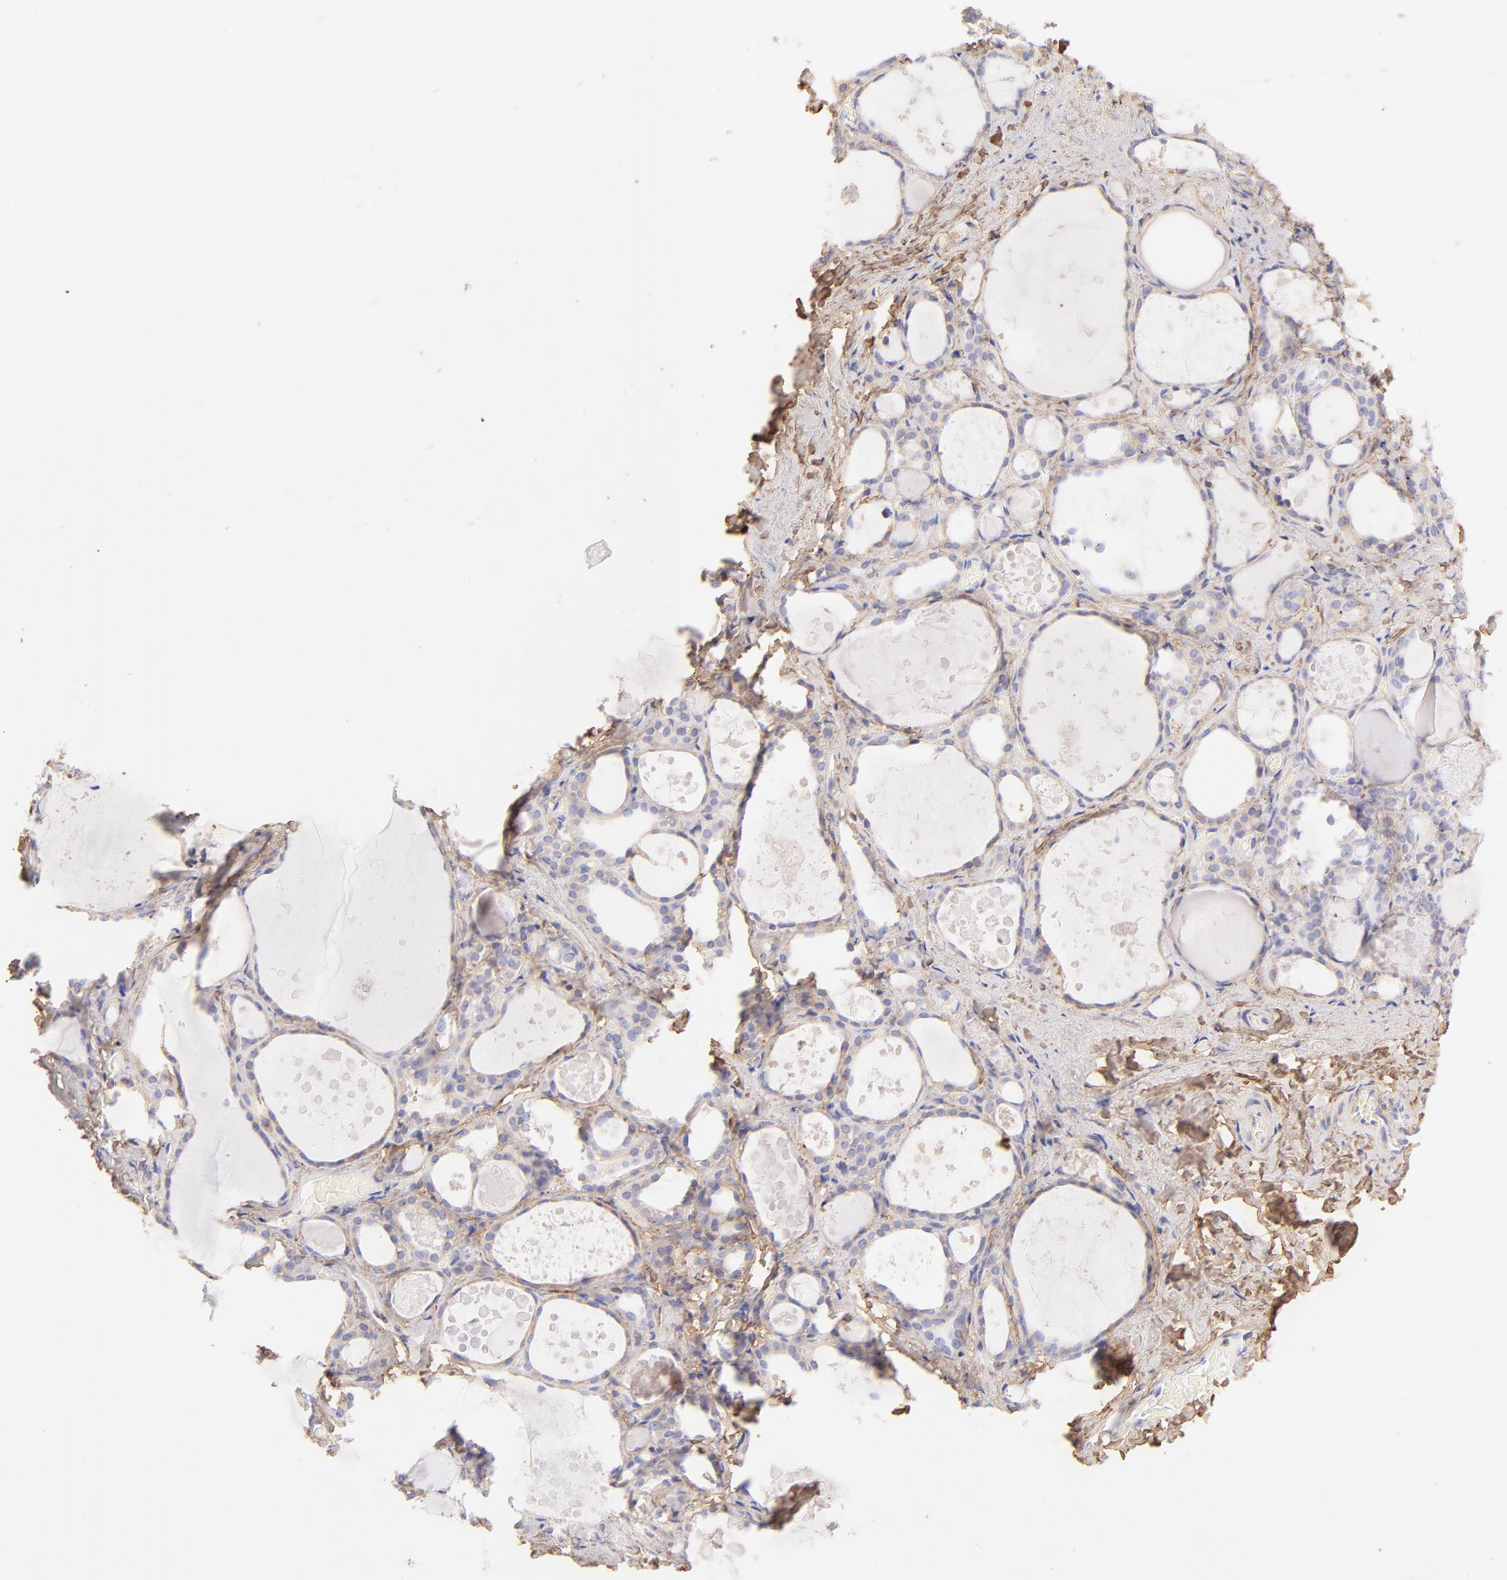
{"staining": {"intensity": "moderate", "quantity": ">75%", "location": "cytoplasmic/membranous"}, "tissue": "thyroid gland", "cell_type": "Glandular cells", "image_type": "normal", "snomed": [{"axis": "morphology", "description": "Normal tissue, NOS"}, {"axis": "topography", "description": "Thyroid gland"}], "caption": "Protein expression analysis of unremarkable human thyroid gland reveals moderate cytoplasmic/membranous expression in approximately >75% of glandular cells.", "gene": "BGN", "patient": {"sex": "female", "age": 75}}